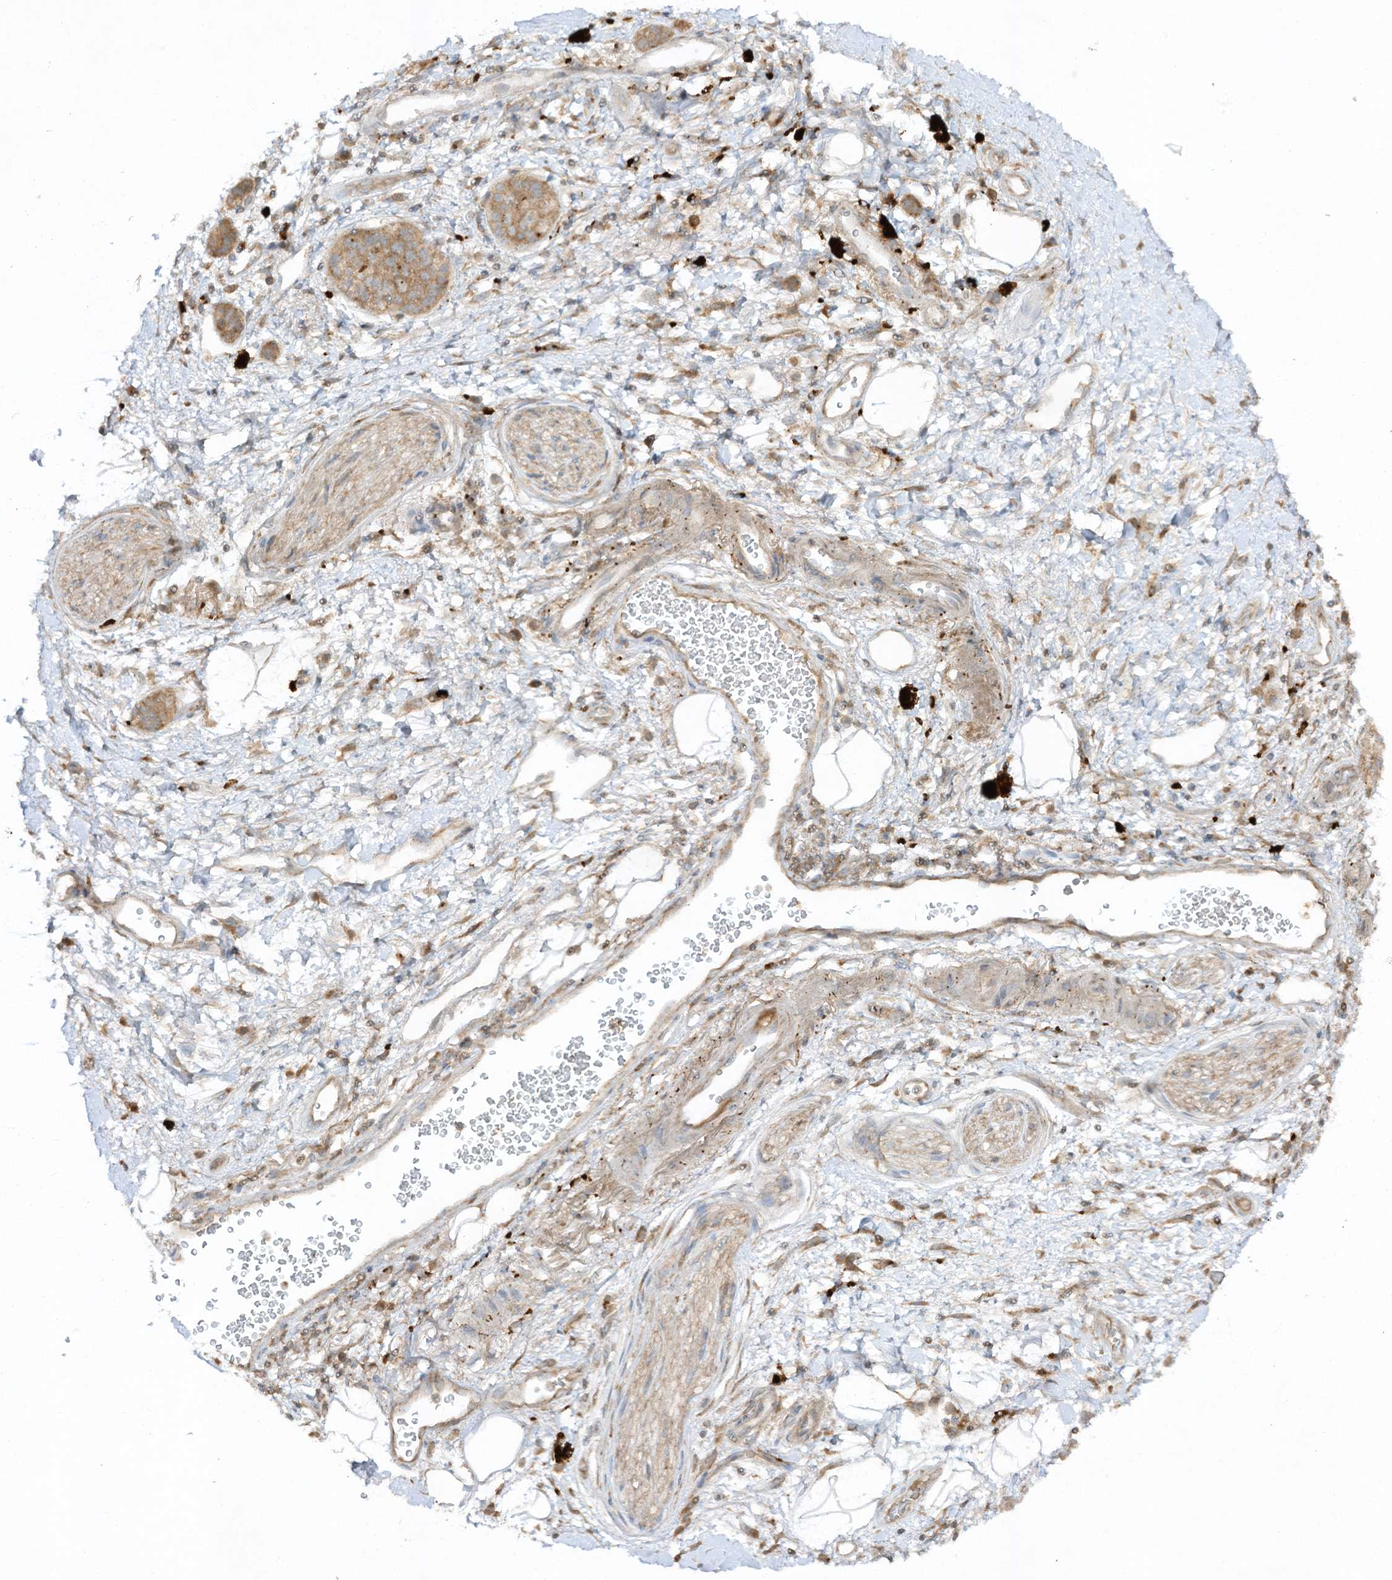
{"staining": {"intensity": "negative", "quantity": "none", "location": "none"}, "tissue": "adipose tissue", "cell_type": "Adipocytes", "image_type": "normal", "snomed": [{"axis": "morphology", "description": "Normal tissue, NOS"}, {"axis": "morphology", "description": "Adenocarcinoma, NOS"}, {"axis": "topography", "description": "Duodenum"}, {"axis": "topography", "description": "Peripheral nerve tissue"}], "caption": "A histopathology image of human adipose tissue is negative for staining in adipocytes. Brightfield microscopy of immunohistochemistry stained with DAB (brown) and hematoxylin (blue), captured at high magnification.", "gene": "LDAH", "patient": {"sex": "female", "age": 60}}